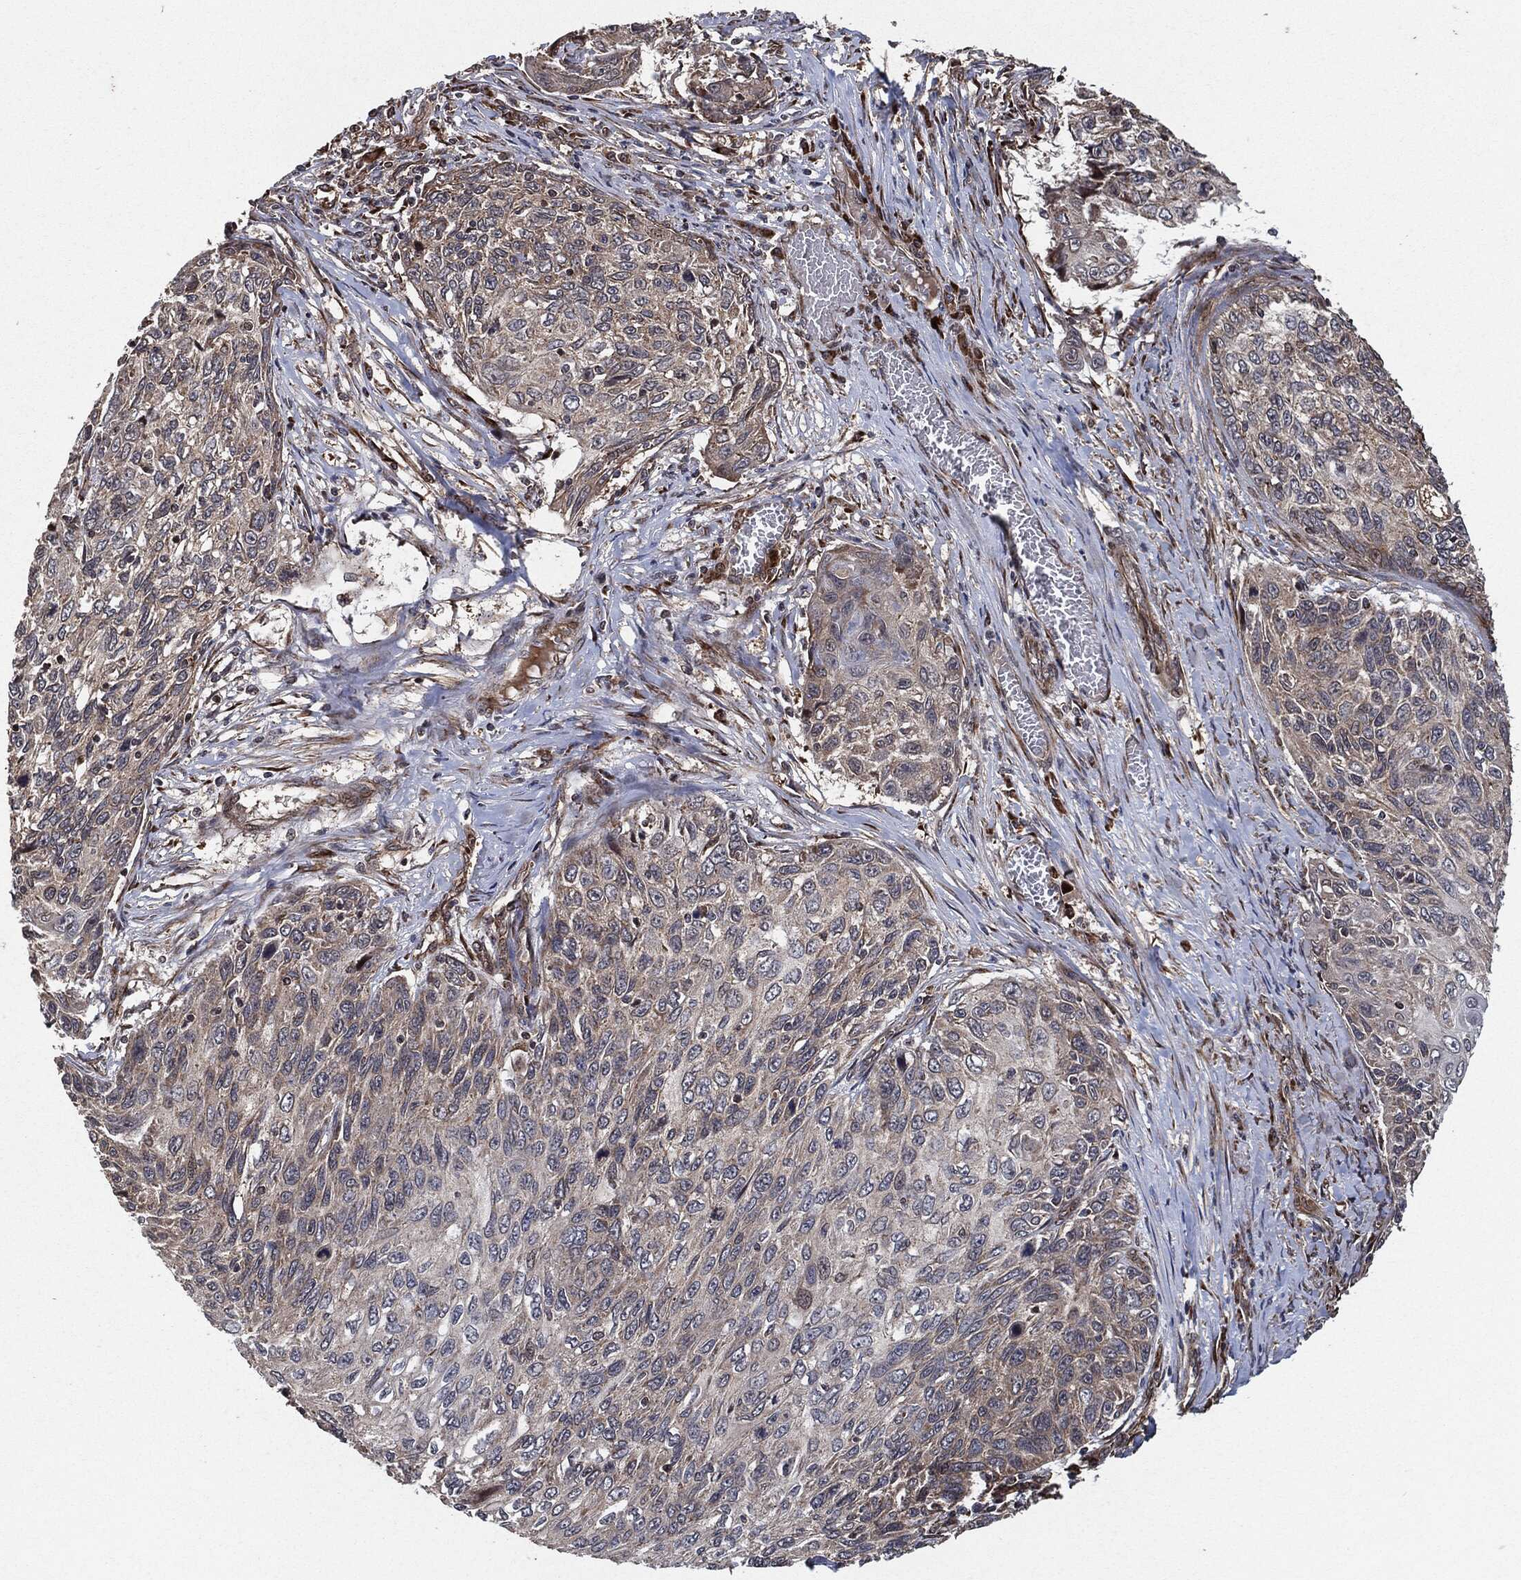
{"staining": {"intensity": "weak", "quantity": "25%-75%", "location": "cytoplasmic/membranous"}, "tissue": "skin cancer", "cell_type": "Tumor cells", "image_type": "cancer", "snomed": [{"axis": "morphology", "description": "Squamous cell carcinoma, NOS"}, {"axis": "topography", "description": "Skin"}], "caption": "Weak cytoplasmic/membranous positivity is identified in approximately 25%-75% of tumor cells in skin squamous cell carcinoma.", "gene": "BCAR1", "patient": {"sex": "male", "age": 92}}